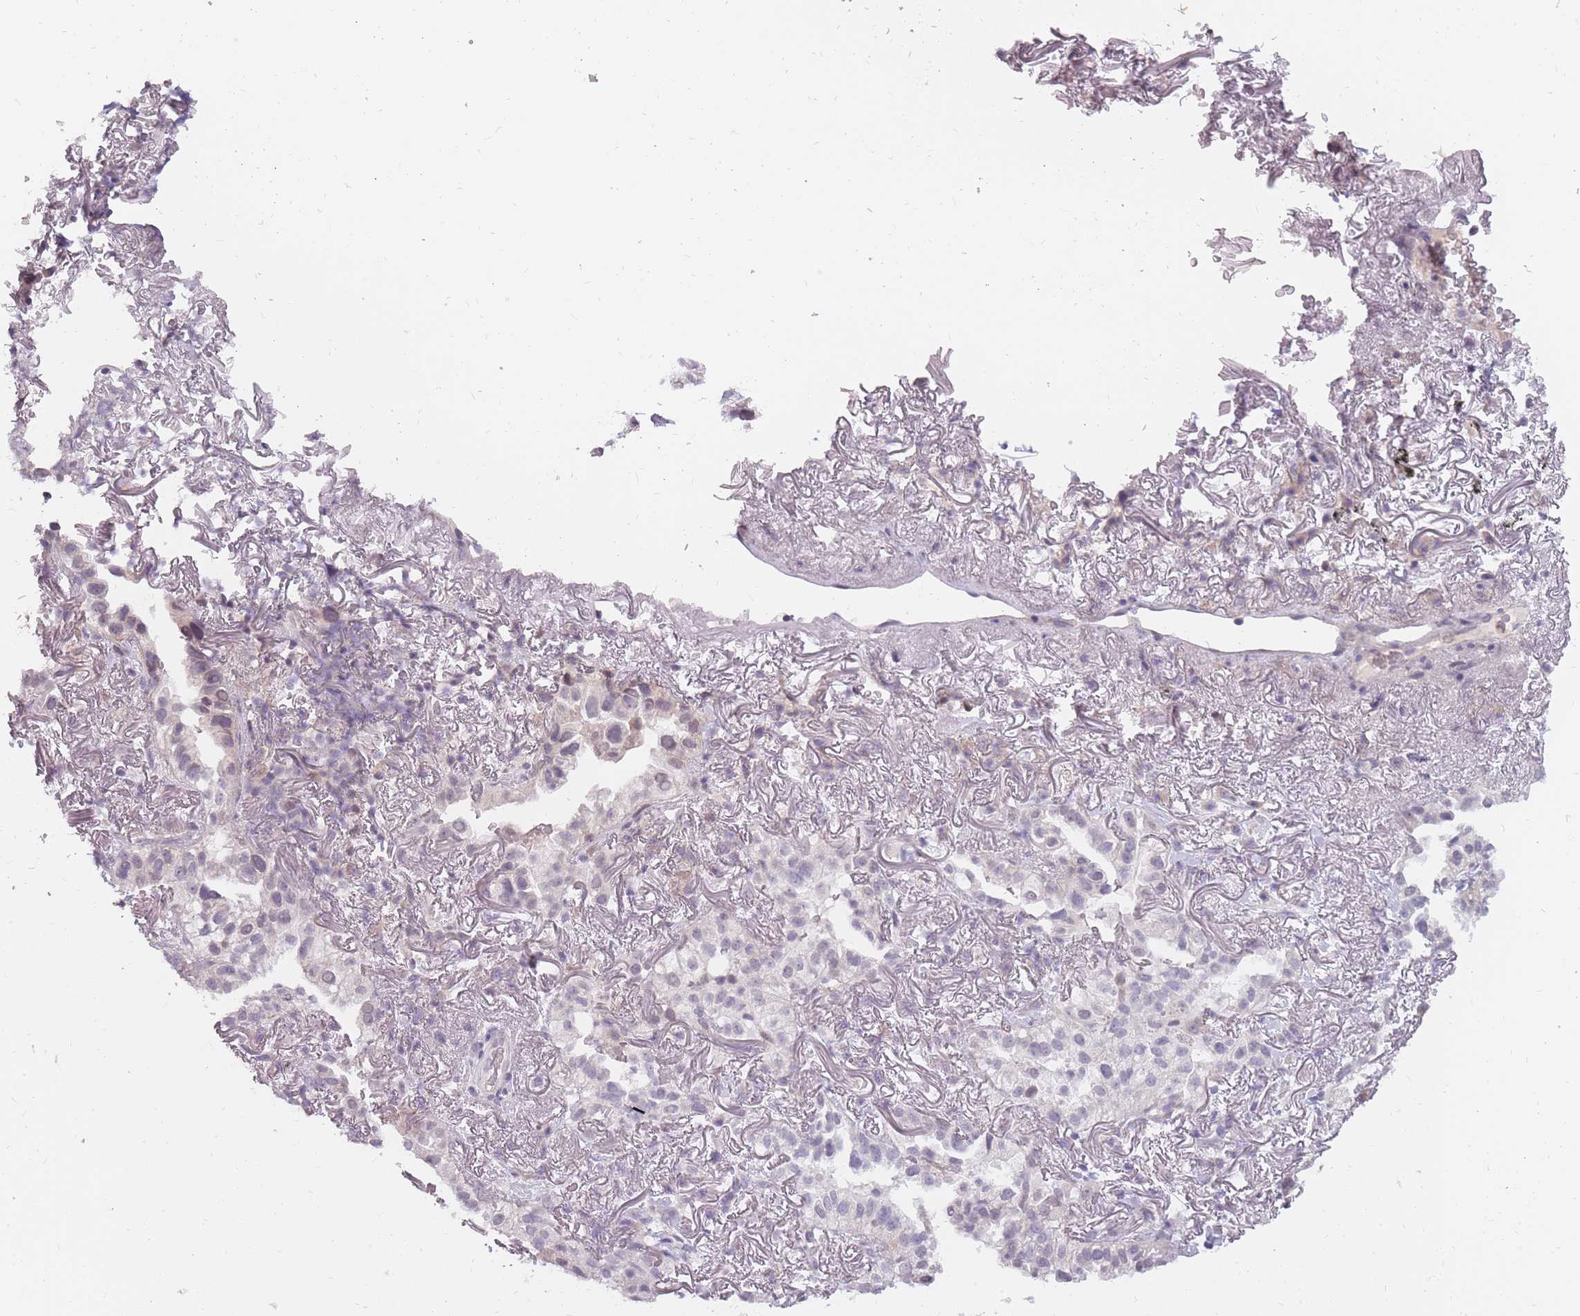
{"staining": {"intensity": "negative", "quantity": "none", "location": "none"}, "tissue": "lung cancer", "cell_type": "Tumor cells", "image_type": "cancer", "snomed": [{"axis": "morphology", "description": "Adenocarcinoma, NOS"}, {"axis": "topography", "description": "Lung"}], "caption": "Immunohistochemistry (IHC) of lung cancer exhibits no staining in tumor cells. (IHC, brightfield microscopy, high magnification).", "gene": "POMZP3", "patient": {"sex": "female", "age": 69}}